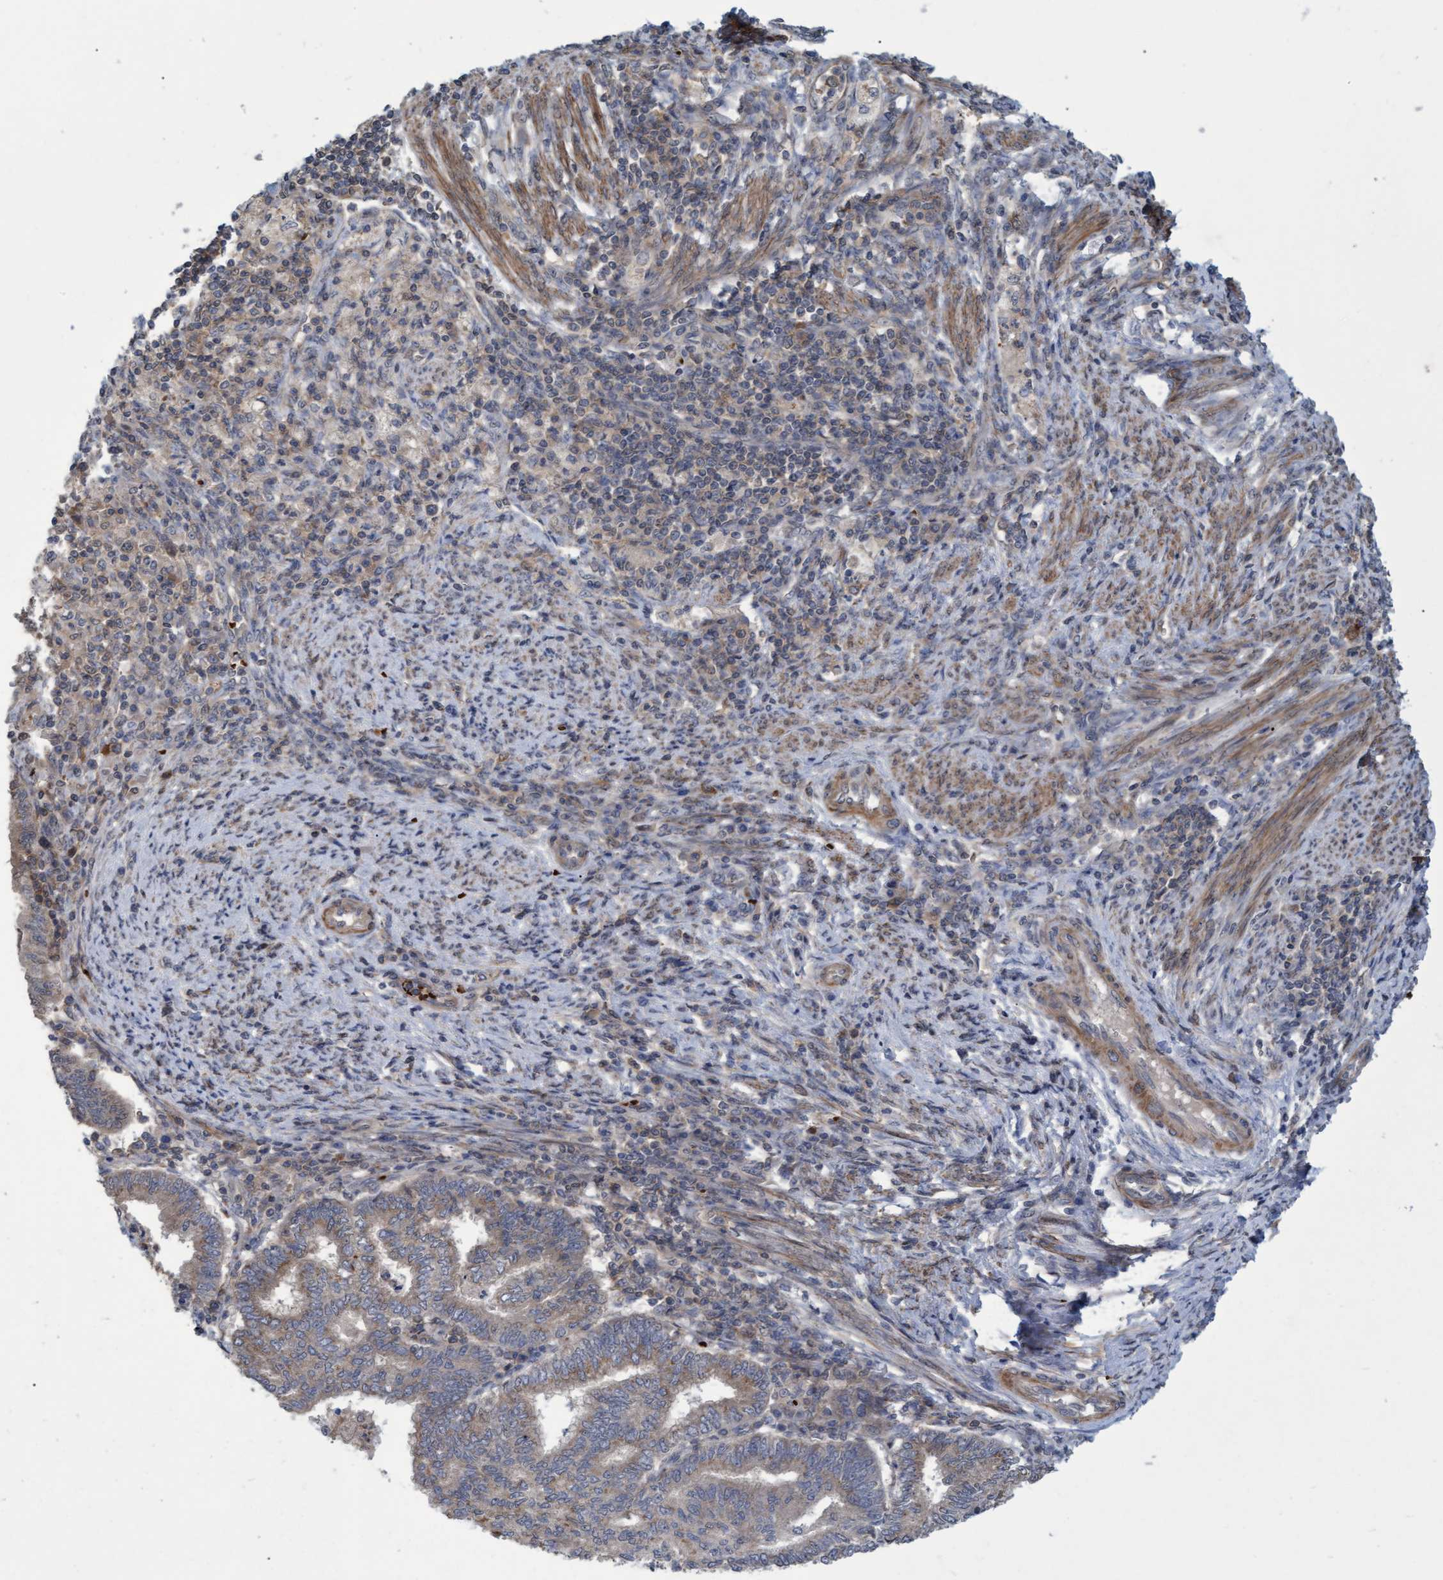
{"staining": {"intensity": "weak", "quantity": ">75%", "location": "cytoplasmic/membranous"}, "tissue": "endometrial cancer", "cell_type": "Tumor cells", "image_type": "cancer", "snomed": [{"axis": "morphology", "description": "Polyp, NOS"}, {"axis": "morphology", "description": "Adenocarcinoma, NOS"}, {"axis": "morphology", "description": "Adenoma, NOS"}, {"axis": "topography", "description": "Endometrium"}], "caption": "This photomicrograph exhibits immunohistochemistry staining of endometrial cancer, with low weak cytoplasmic/membranous positivity in approximately >75% of tumor cells.", "gene": "NAA15", "patient": {"sex": "female", "age": 79}}